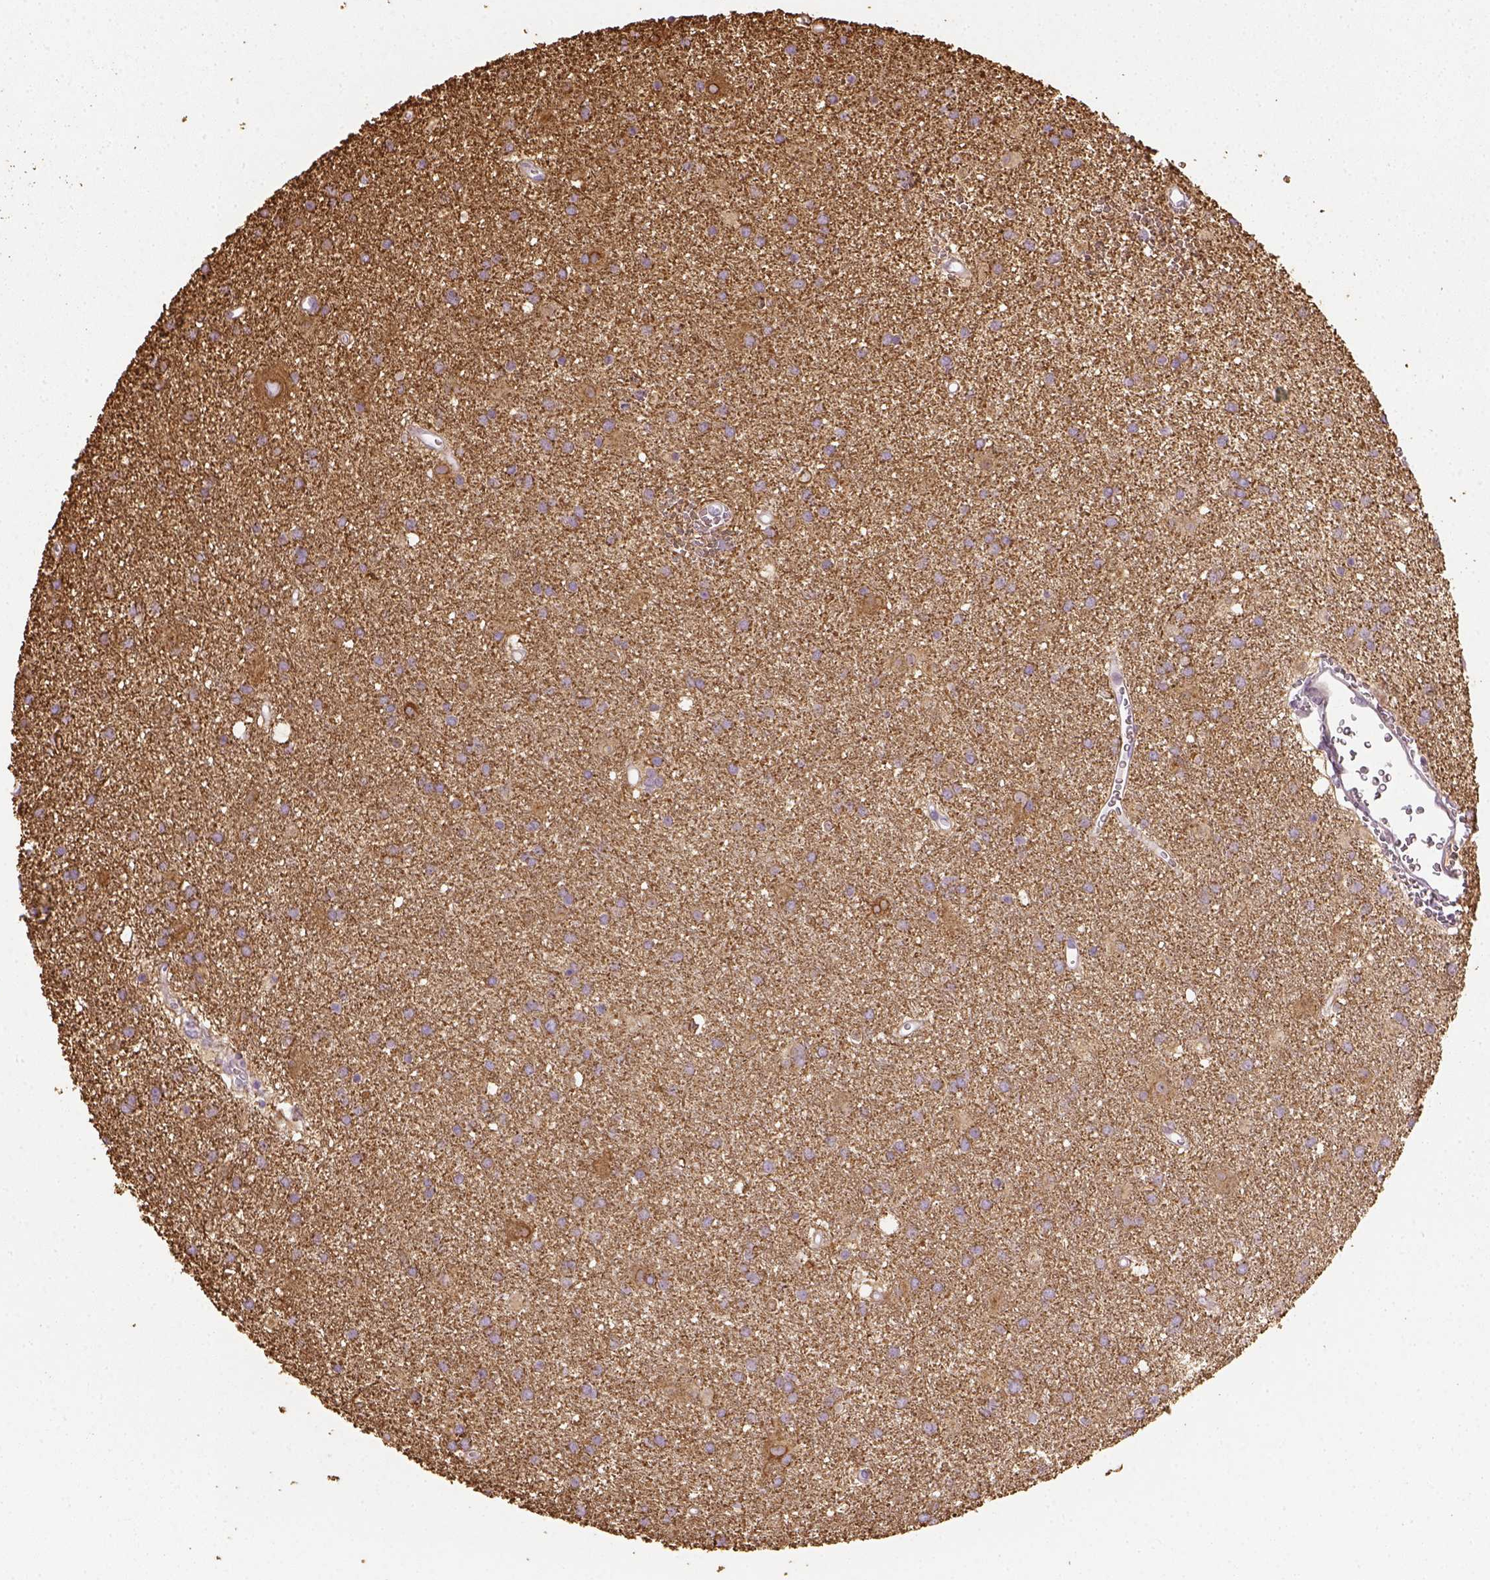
{"staining": {"intensity": "moderate", "quantity": ">75%", "location": "cytoplasmic/membranous"}, "tissue": "glioma", "cell_type": "Tumor cells", "image_type": "cancer", "snomed": [{"axis": "morphology", "description": "Glioma, malignant, Low grade"}, {"axis": "topography", "description": "Brain"}], "caption": "Human glioma stained with a protein marker exhibits moderate staining in tumor cells.", "gene": "CACNB1", "patient": {"sex": "male", "age": 58}}